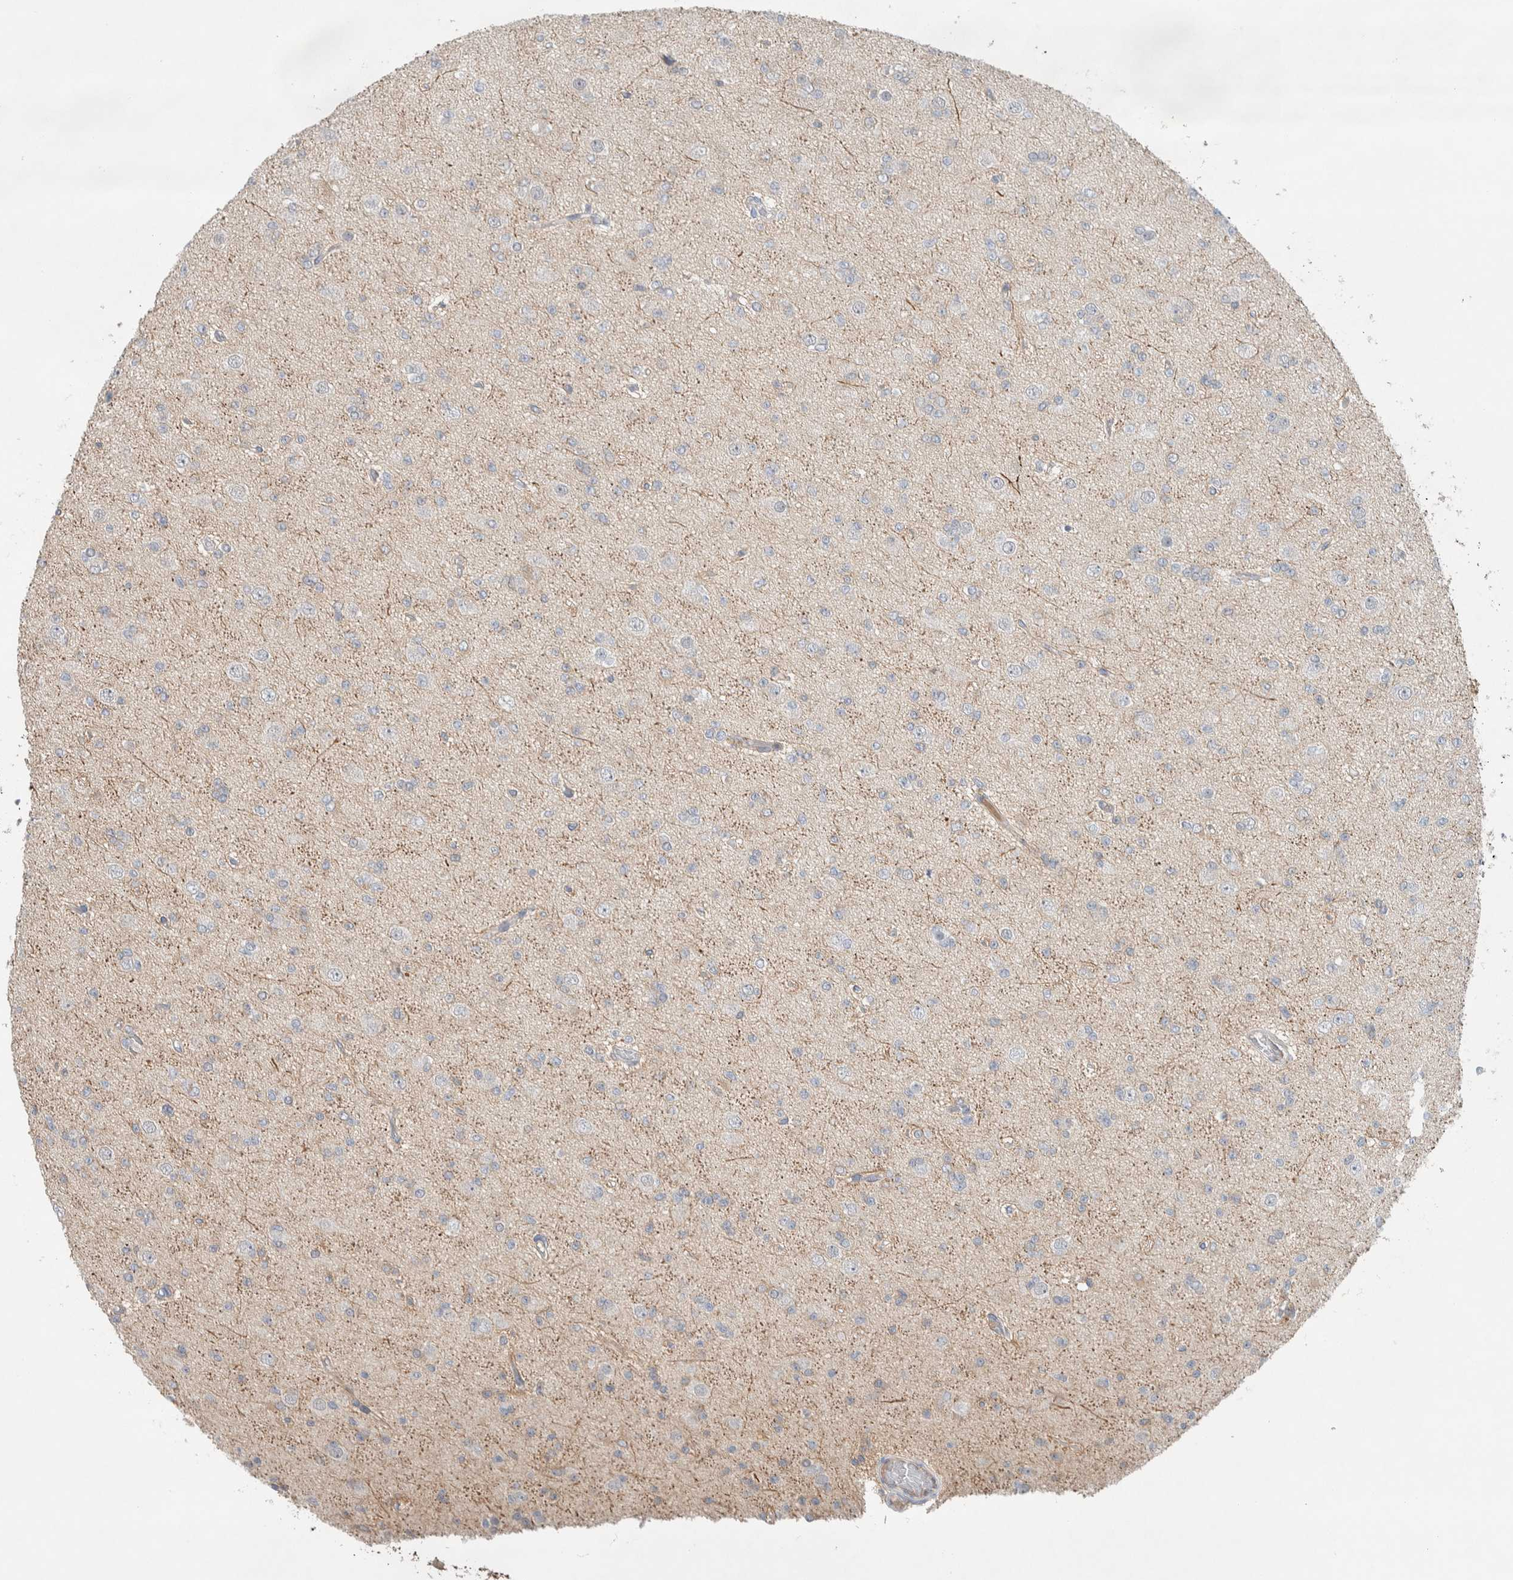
{"staining": {"intensity": "negative", "quantity": "none", "location": "none"}, "tissue": "glioma", "cell_type": "Tumor cells", "image_type": "cancer", "snomed": [{"axis": "morphology", "description": "Glioma, malignant, Low grade"}, {"axis": "topography", "description": "Brain"}], "caption": "Histopathology image shows no significant protein positivity in tumor cells of glioma.", "gene": "DEPTOR", "patient": {"sex": "female", "age": 22}}